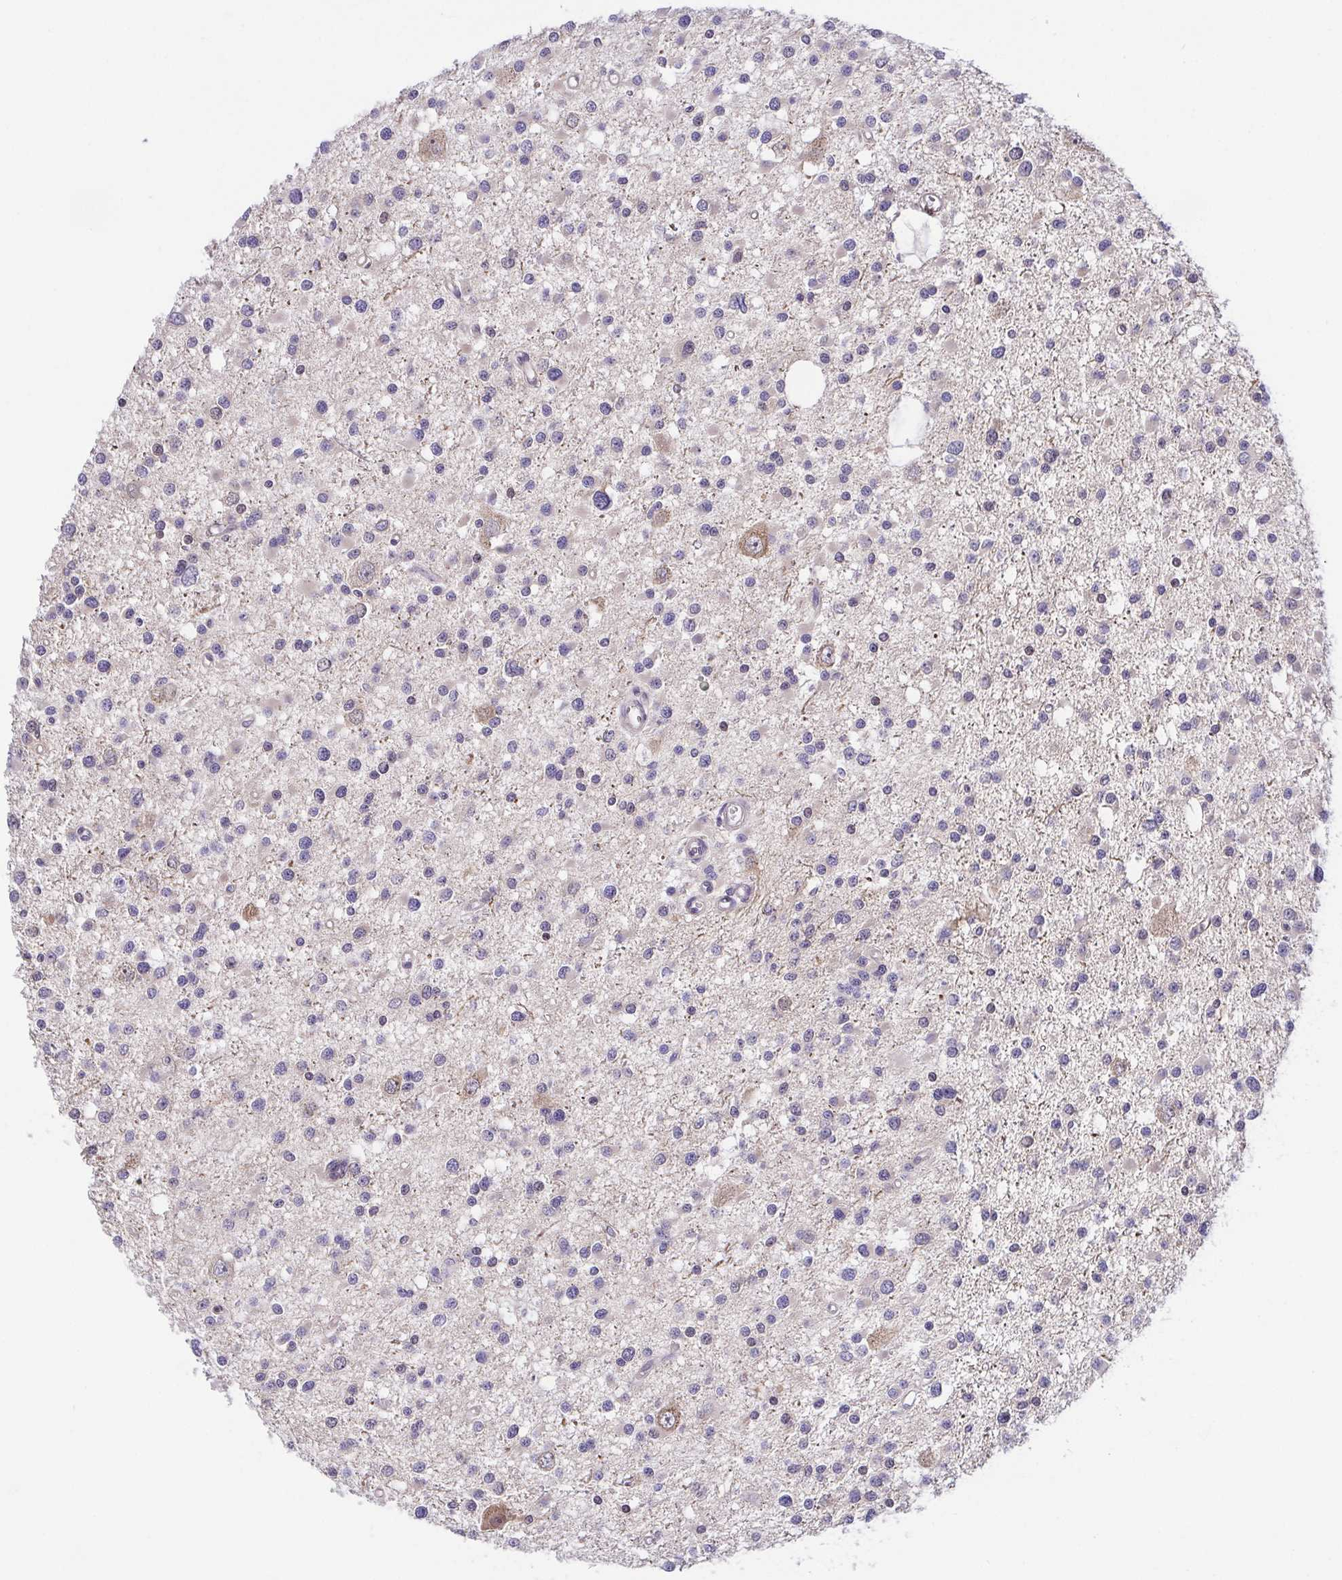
{"staining": {"intensity": "negative", "quantity": "none", "location": "none"}, "tissue": "glioma", "cell_type": "Tumor cells", "image_type": "cancer", "snomed": [{"axis": "morphology", "description": "Glioma, malignant, High grade"}, {"axis": "topography", "description": "Brain"}], "caption": "Immunohistochemistry histopathology image of neoplastic tissue: human glioma stained with DAB shows no significant protein positivity in tumor cells.", "gene": "PREPL", "patient": {"sex": "male", "age": 54}}